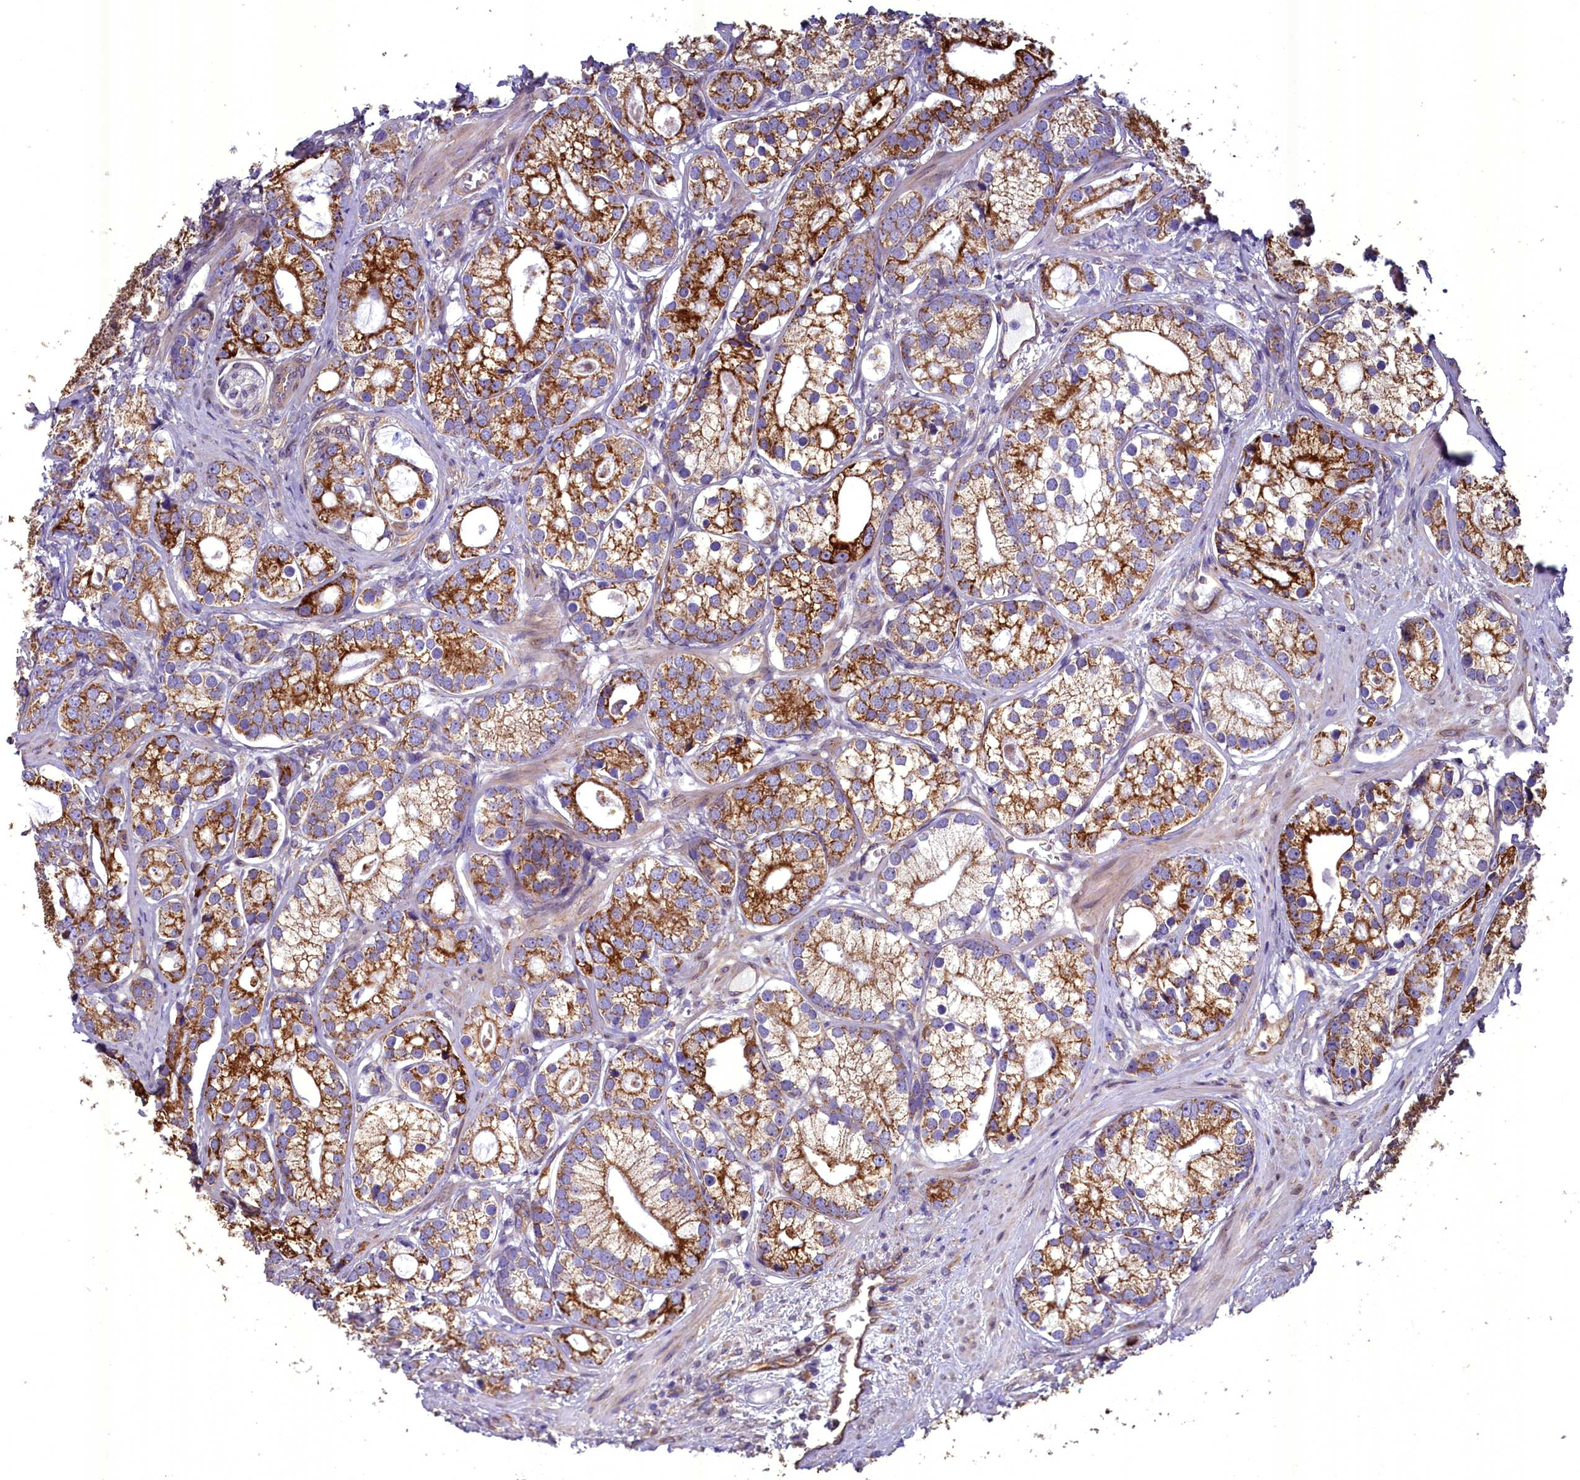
{"staining": {"intensity": "strong", "quantity": ">75%", "location": "cytoplasmic/membranous"}, "tissue": "prostate cancer", "cell_type": "Tumor cells", "image_type": "cancer", "snomed": [{"axis": "morphology", "description": "Adenocarcinoma, High grade"}, {"axis": "topography", "description": "Prostate"}], "caption": "A histopathology image showing strong cytoplasmic/membranous staining in about >75% of tumor cells in prostate cancer (adenocarcinoma (high-grade)), as visualized by brown immunohistochemical staining.", "gene": "ACAD8", "patient": {"sex": "male", "age": 75}}